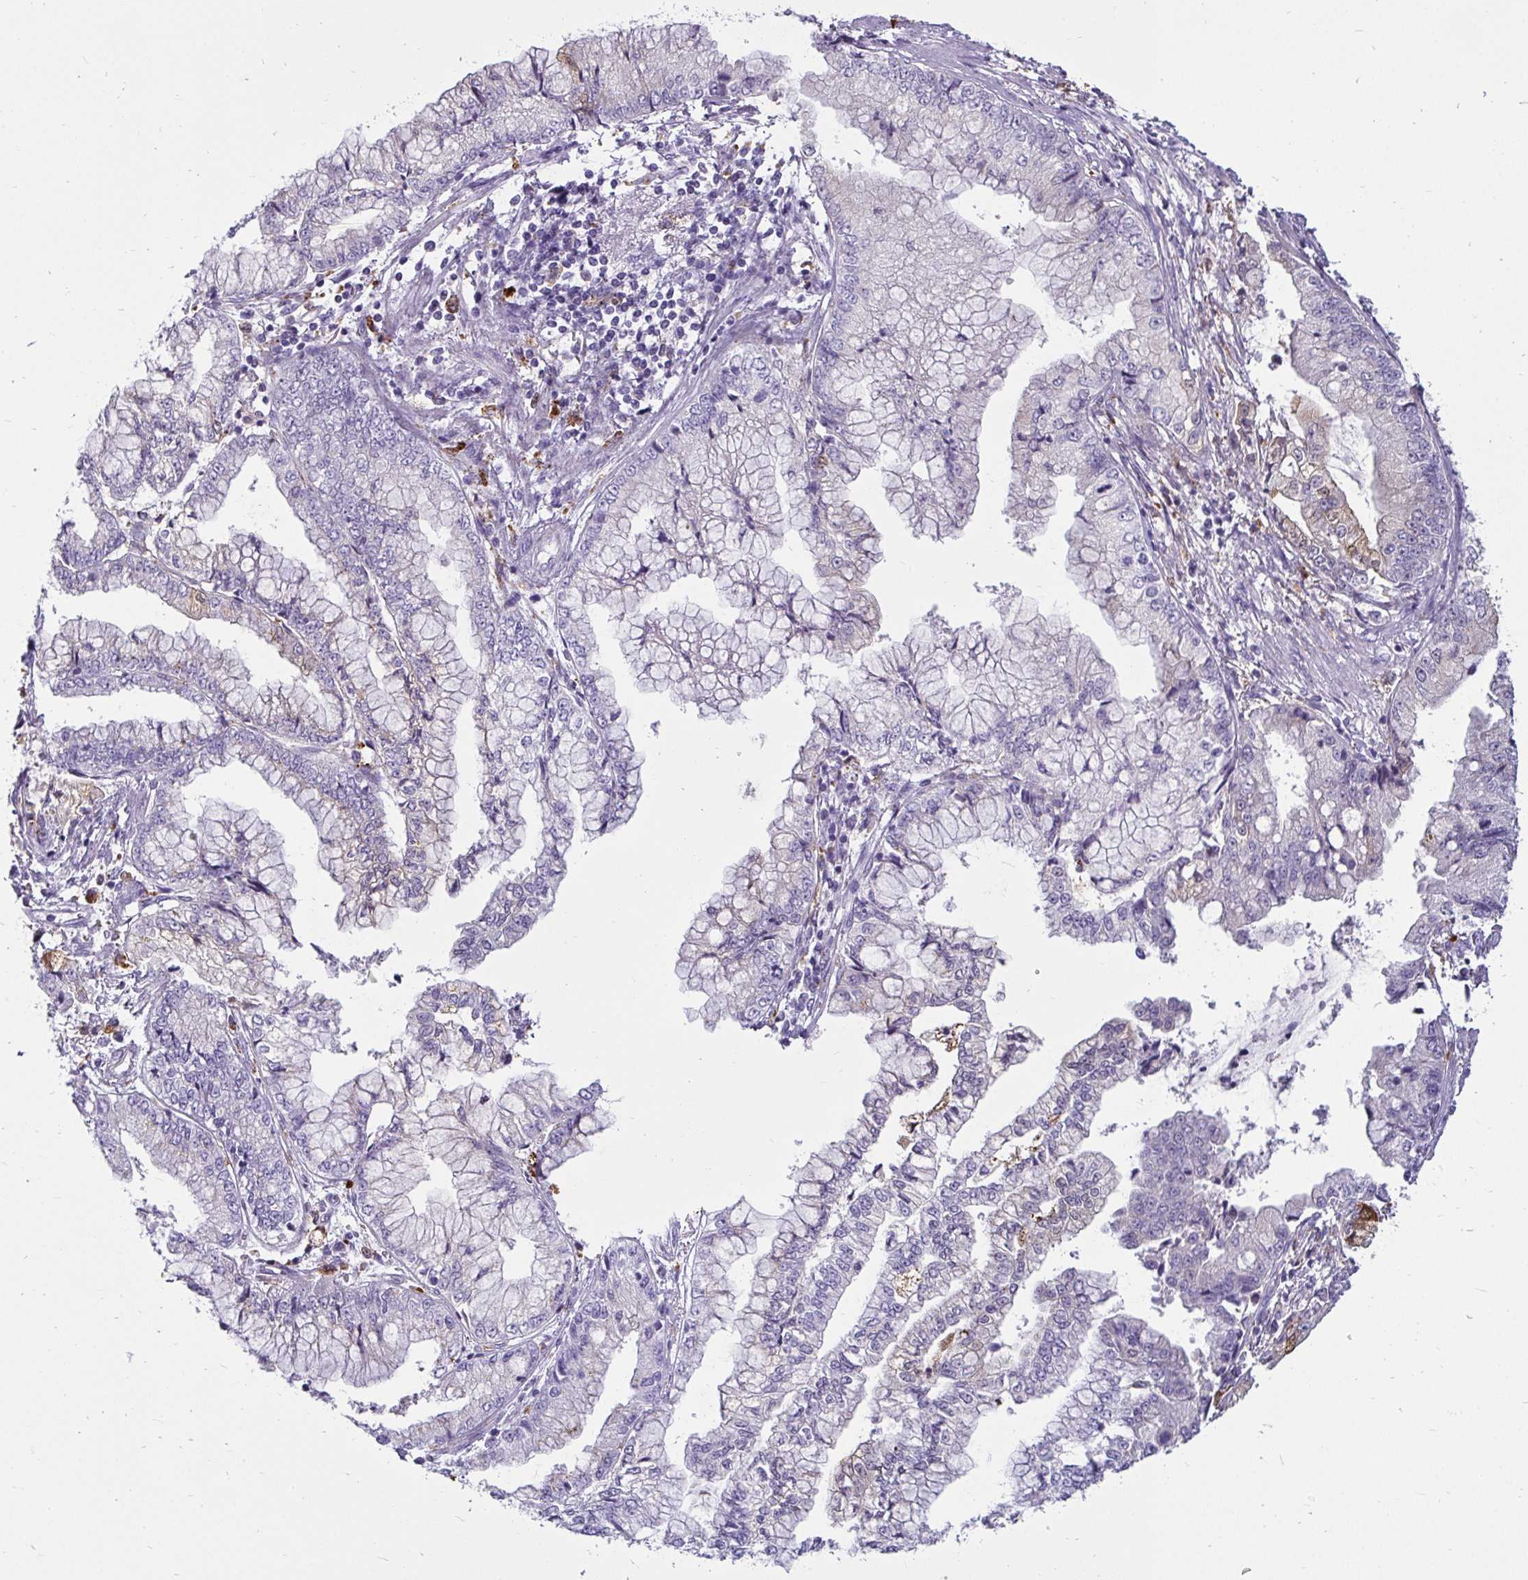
{"staining": {"intensity": "negative", "quantity": "none", "location": "none"}, "tissue": "stomach cancer", "cell_type": "Tumor cells", "image_type": "cancer", "snomed": [{"axis": "morphology", "description": "Adenocarcinoma, NOS"}, {"axis": "topography", "description": "Stomach, upper"}], "caption": "Protein analysis of adenocarcinoma (stomach) exhibits no significant expression in tumor cells.", "gene": "CTSZ", "patient": {"sex": "female", "age": 74}}